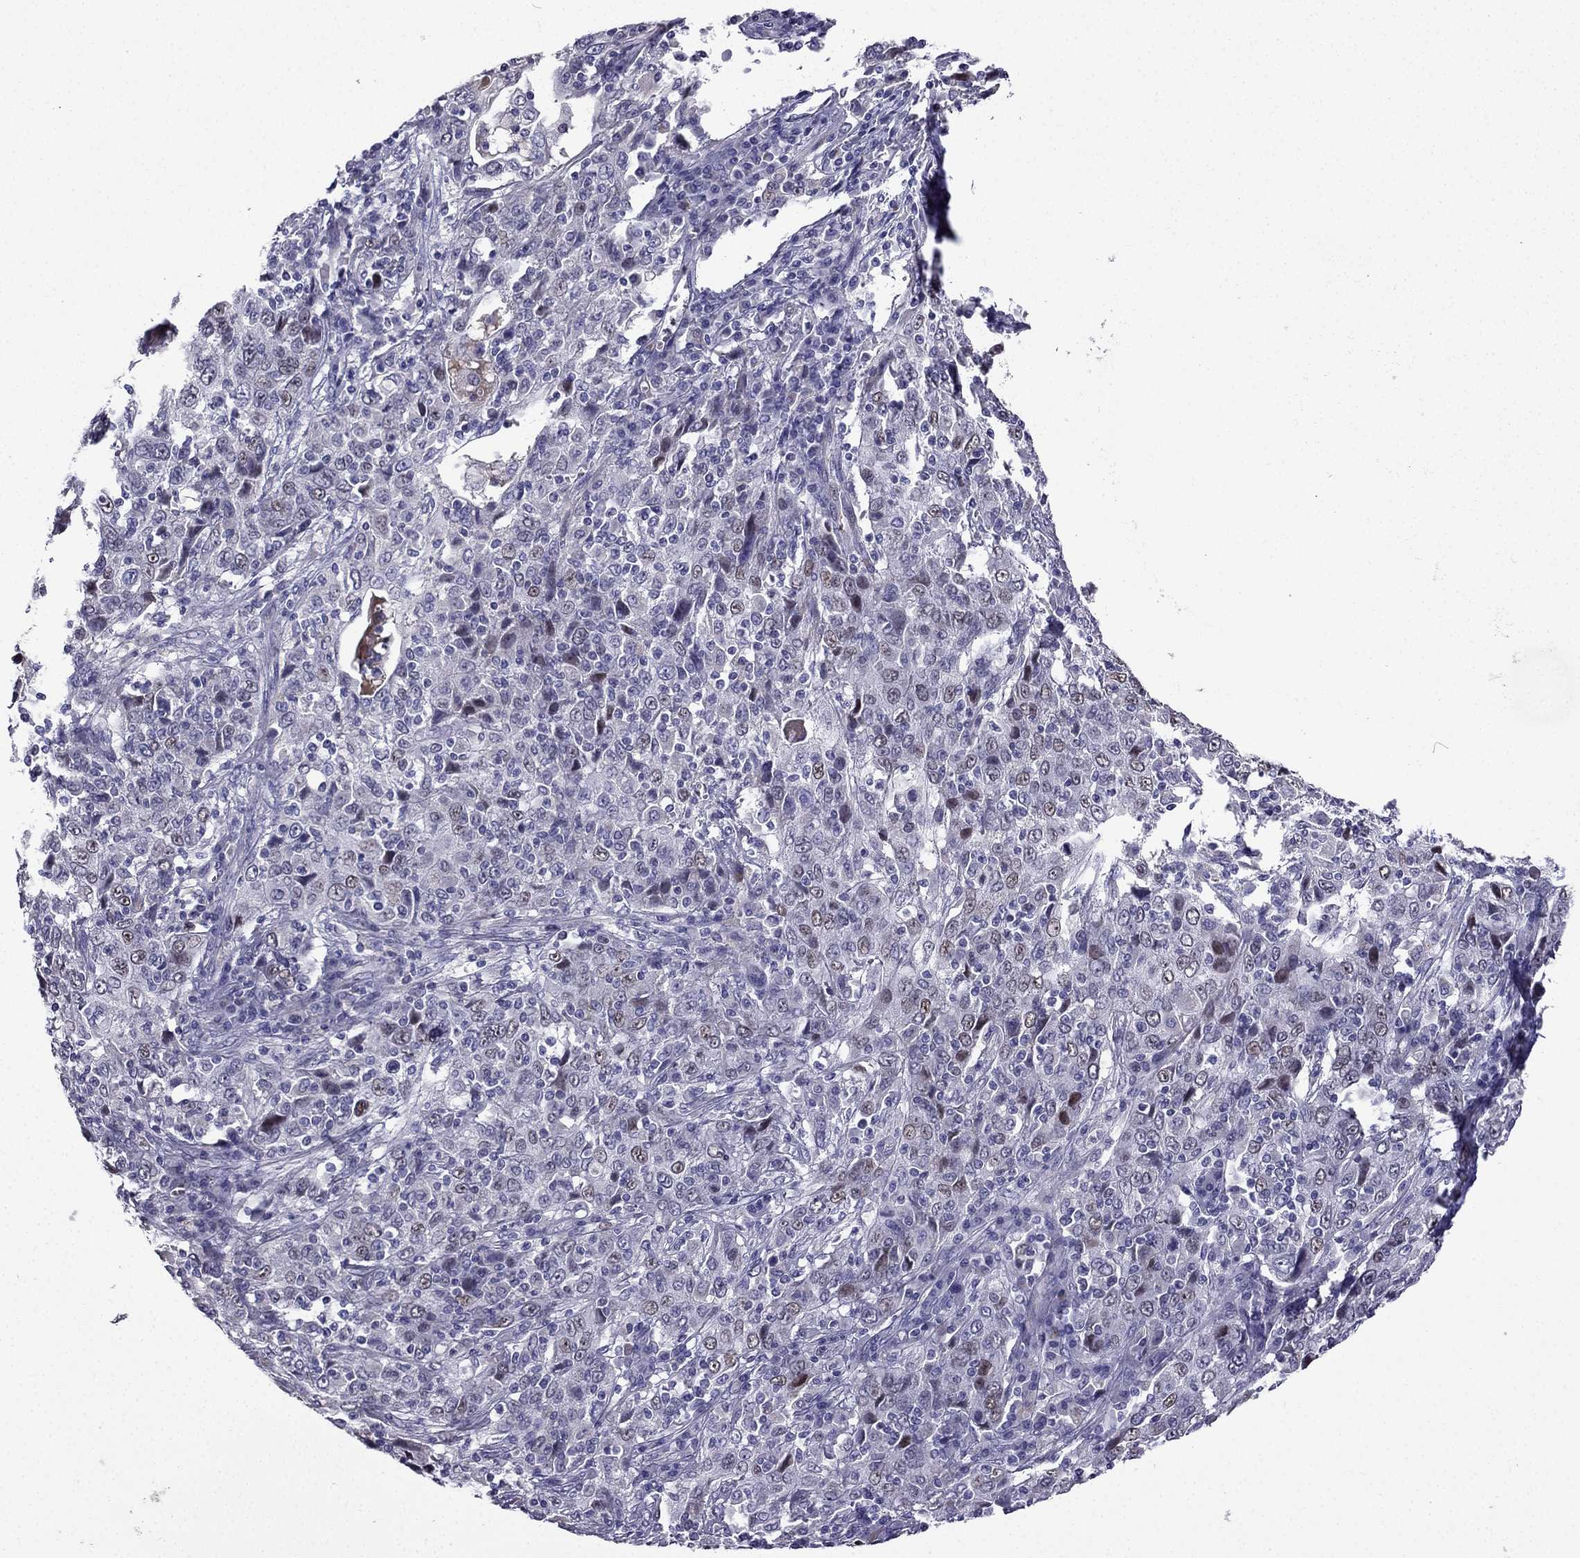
{"staining": {"intensity": "weak", "quantity": "<25%", "location": "nuclear"}, "tissue": "cervical cancer", "cell_type": "Tumor cells", "image_type": "cancer", "snomed": [{"axis": "morphology", "description": "Squamous cell carcinoma, NOS"}, {"axis": "topography", "description": "Cervix"}], "caption": "This is a photomicrograph of IHC staining of cervical cancer (squamous cell carcinoma), which shows no expression in tumor cells.", "gene": "UHRF1", "patient": {"sex": "female", "age": 46}}